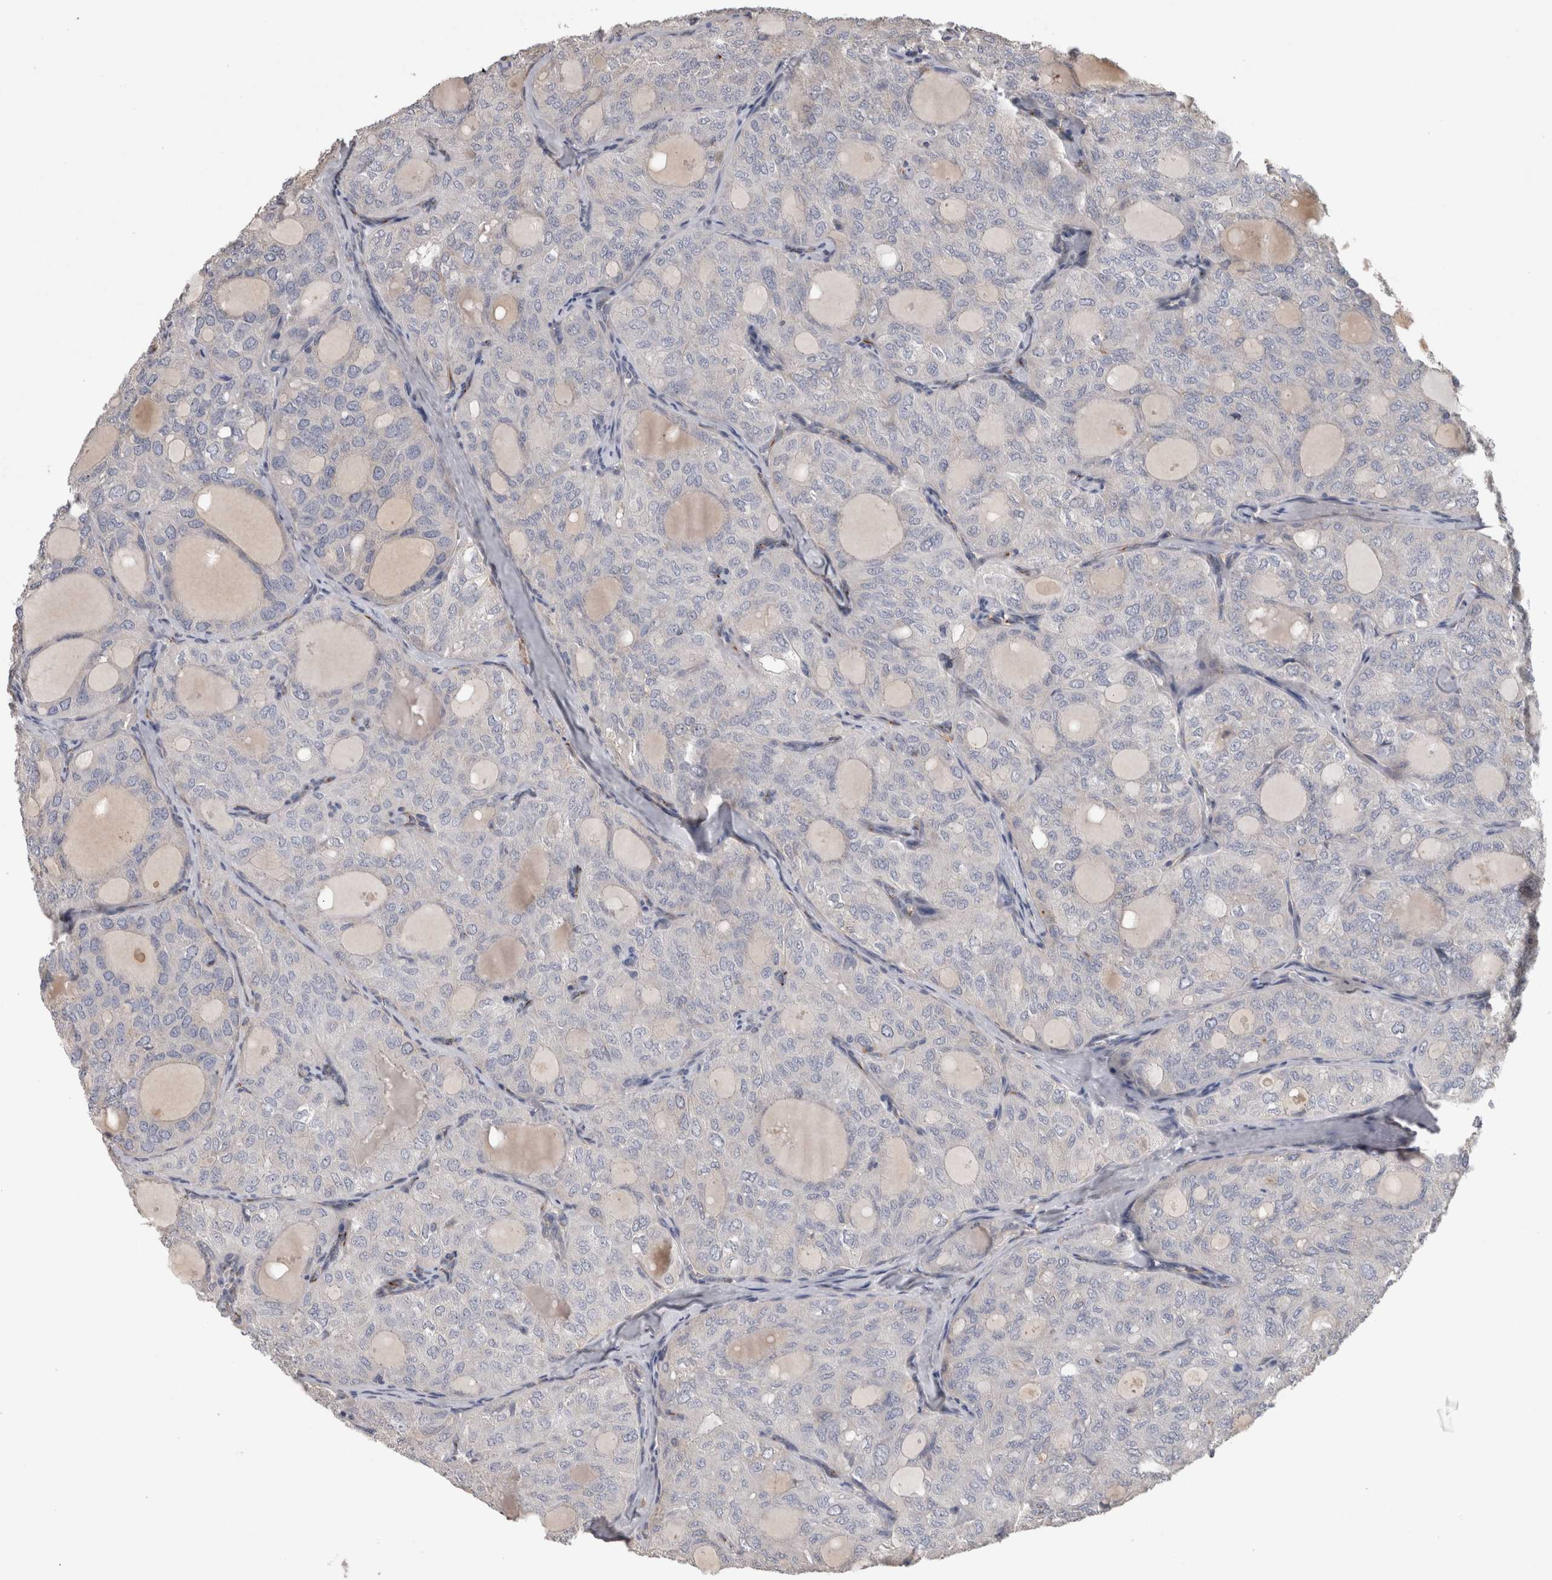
{"staining": {"intensity": "negative", "quantity": "none", "location": "none"}, "tissue": "thyroid cancer", "cell_type": "Tumor cells", "image_type": "cancer", "snomed": [{"axis": "morphology", "description": "Follicular adenoma carcinoma, NOS"}, {"axis": "topography", "description": "Thyroid gland"}], "caption": "Immunohistochemical staining of human follicular adenoma carcinoma (thyroid) demonstrates no significant positivity in tumor cells.", "gene": "STC1", "patient": {"sex": "male", "age": 75}}